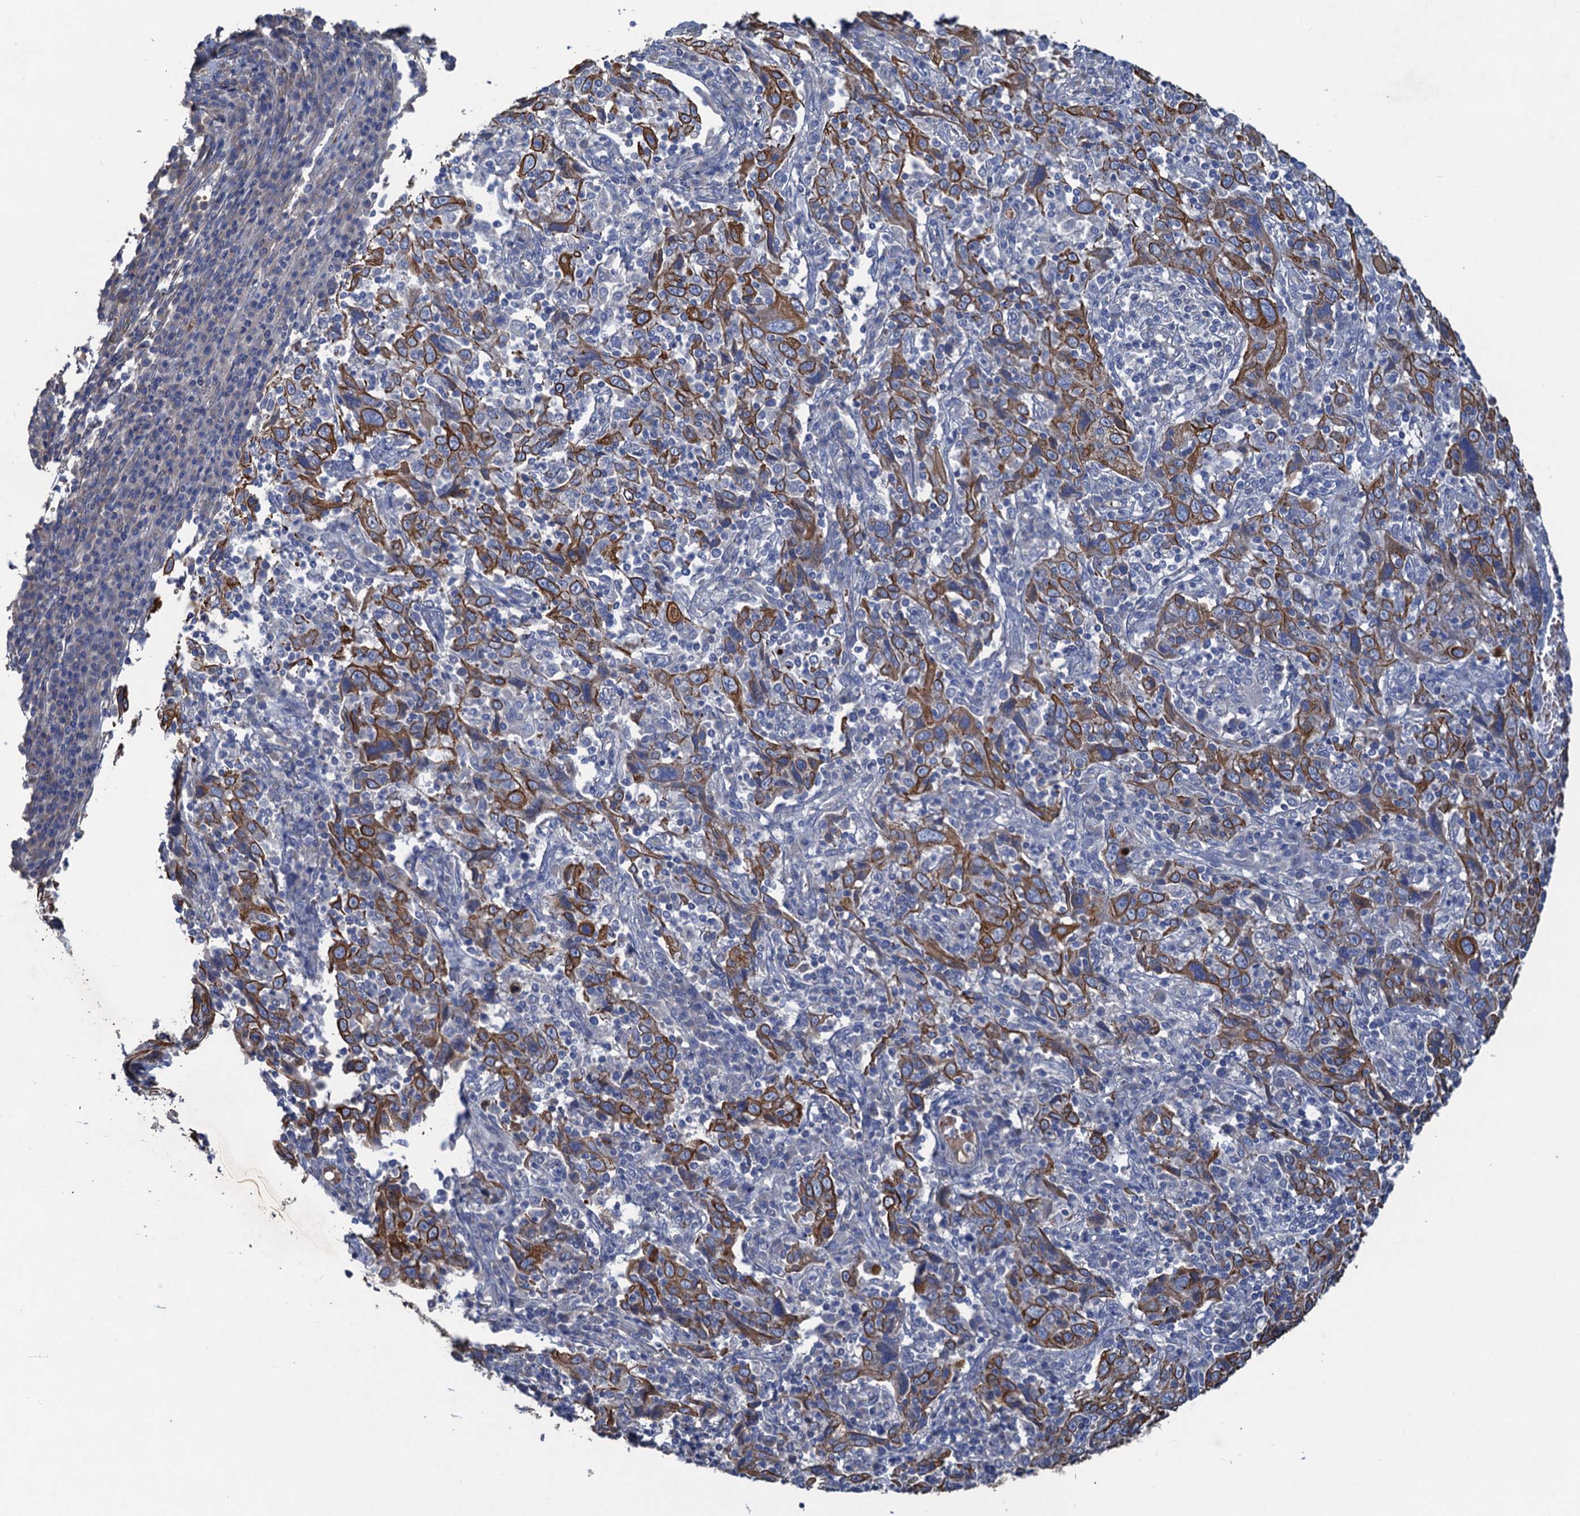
{"staining": {"intensity": "moderate", "quantity": ">75%", "location": "cytoplasmic/membranous"}, "tissue": "cervical cancer", "cell_type": "Tumor cells", "image_type": "cancer", "snomed": [{"axis": "morphology", "description": "Squamous cell carcinoma, NOS"}, {"axis": "topography", "description": "Cervix"}], "caption": "This micrograph shows IHC staining of cervical cancer, with medium moderate cytoplasmic/membranous expression in approximately >75% of tumor cells.", "gene": "SMCO3", "patient": {"sex": "female", "age": 46}}